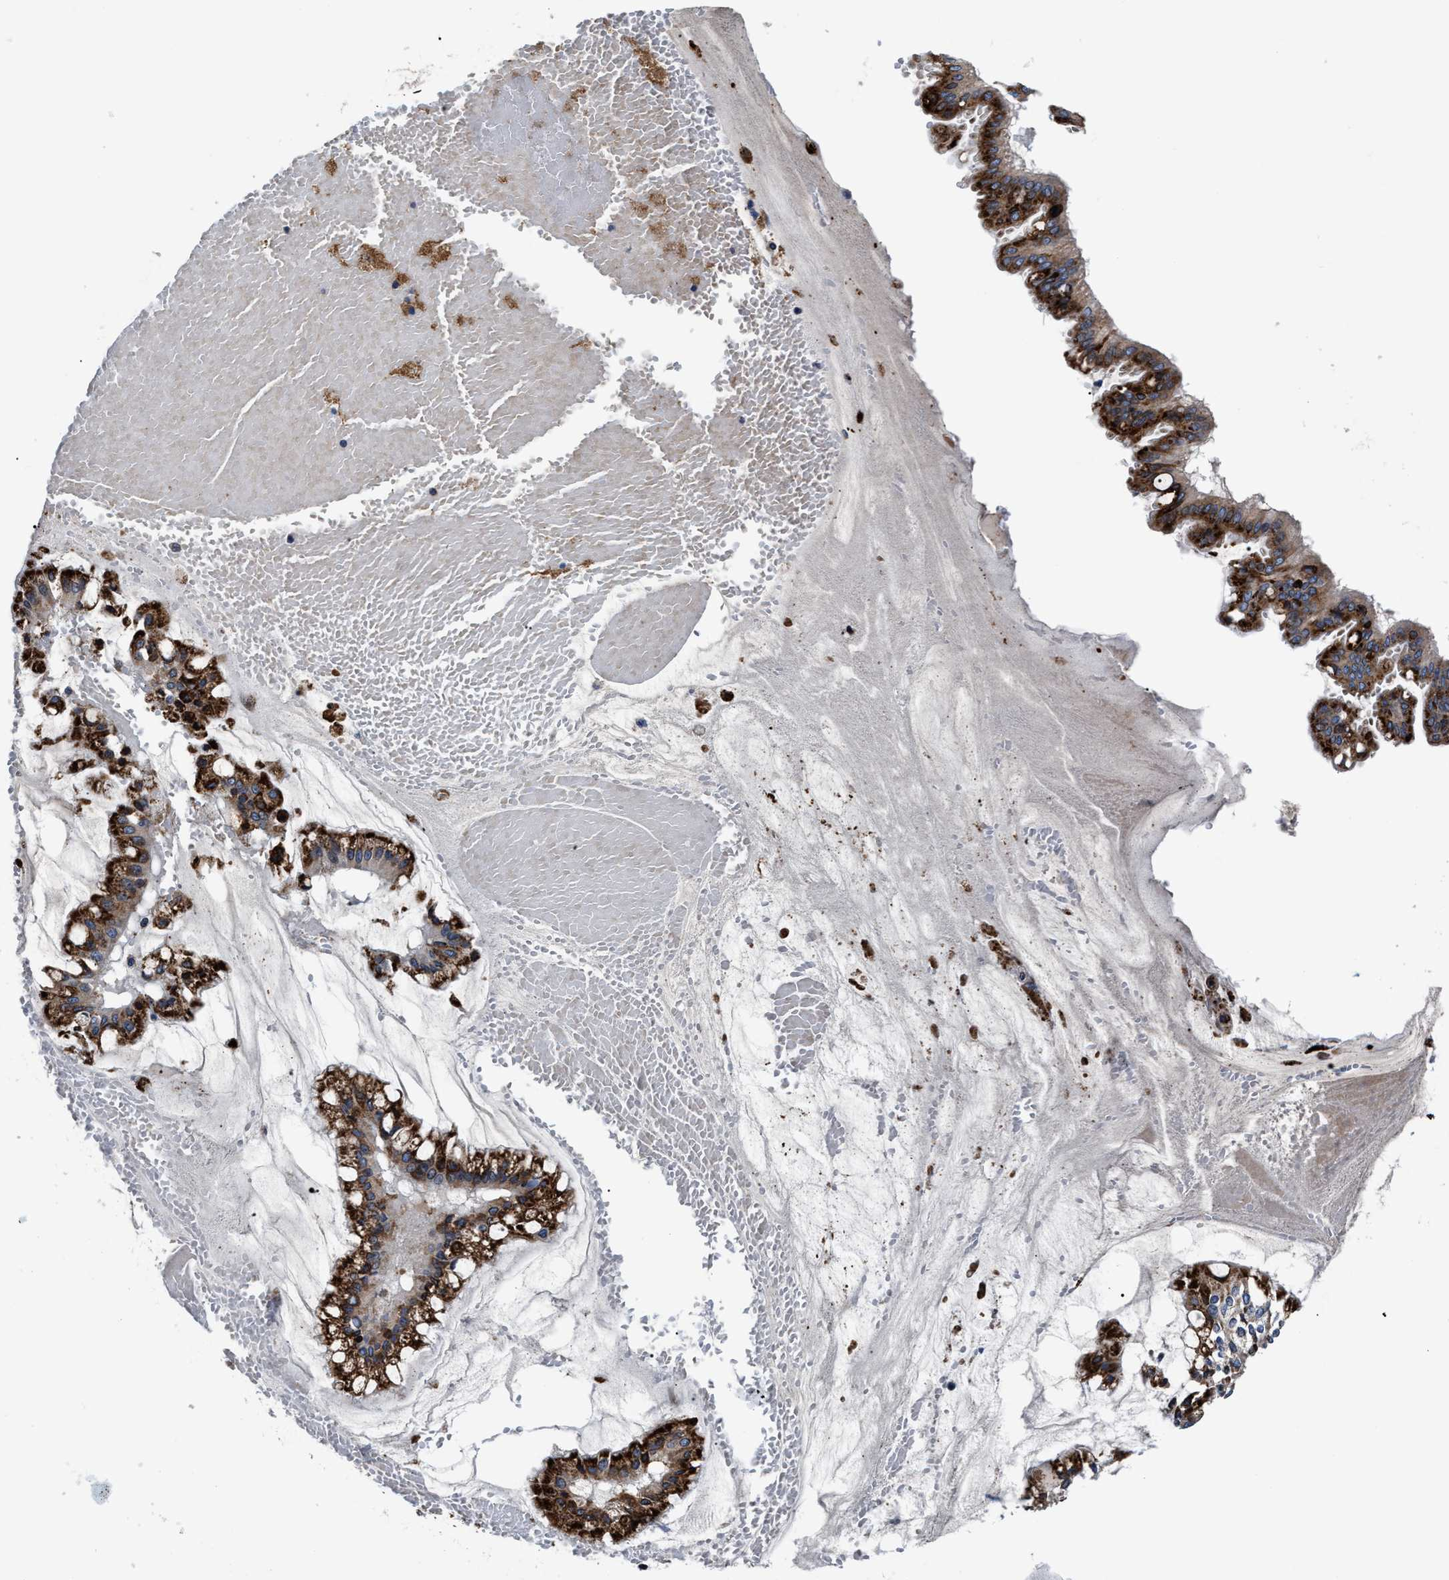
{"staining": {"intensity": "strong", "quantity": ">75%", "location": "cytoplasmic/membranous"}, "tissue": "ovarian cancer", "cell_type": "Tumor cells", "image_type": "cancer", "snomed": [{"axis": "morphology", "description": "Cystadenocarcinoma, mucinous, NOS"}, {"axis": "topography", "description": "Ovary"}], "caption": "IHC staining of ovarian cancer (mucinous cystadenocarcinoma), which displays high levels of strong cytoplasmic/membranous staining in approximately >75% of tumor cells indicating strong cytoplasmic/membranous protein staining. The staining was performed using DAB (3,3'-diaminobenzidine) (brown) for protein detection and nuclei were counterstained in hematoxylin (blue).", "gene": "SLC12A2", "patient": {"sex": "female", "age": 73}}